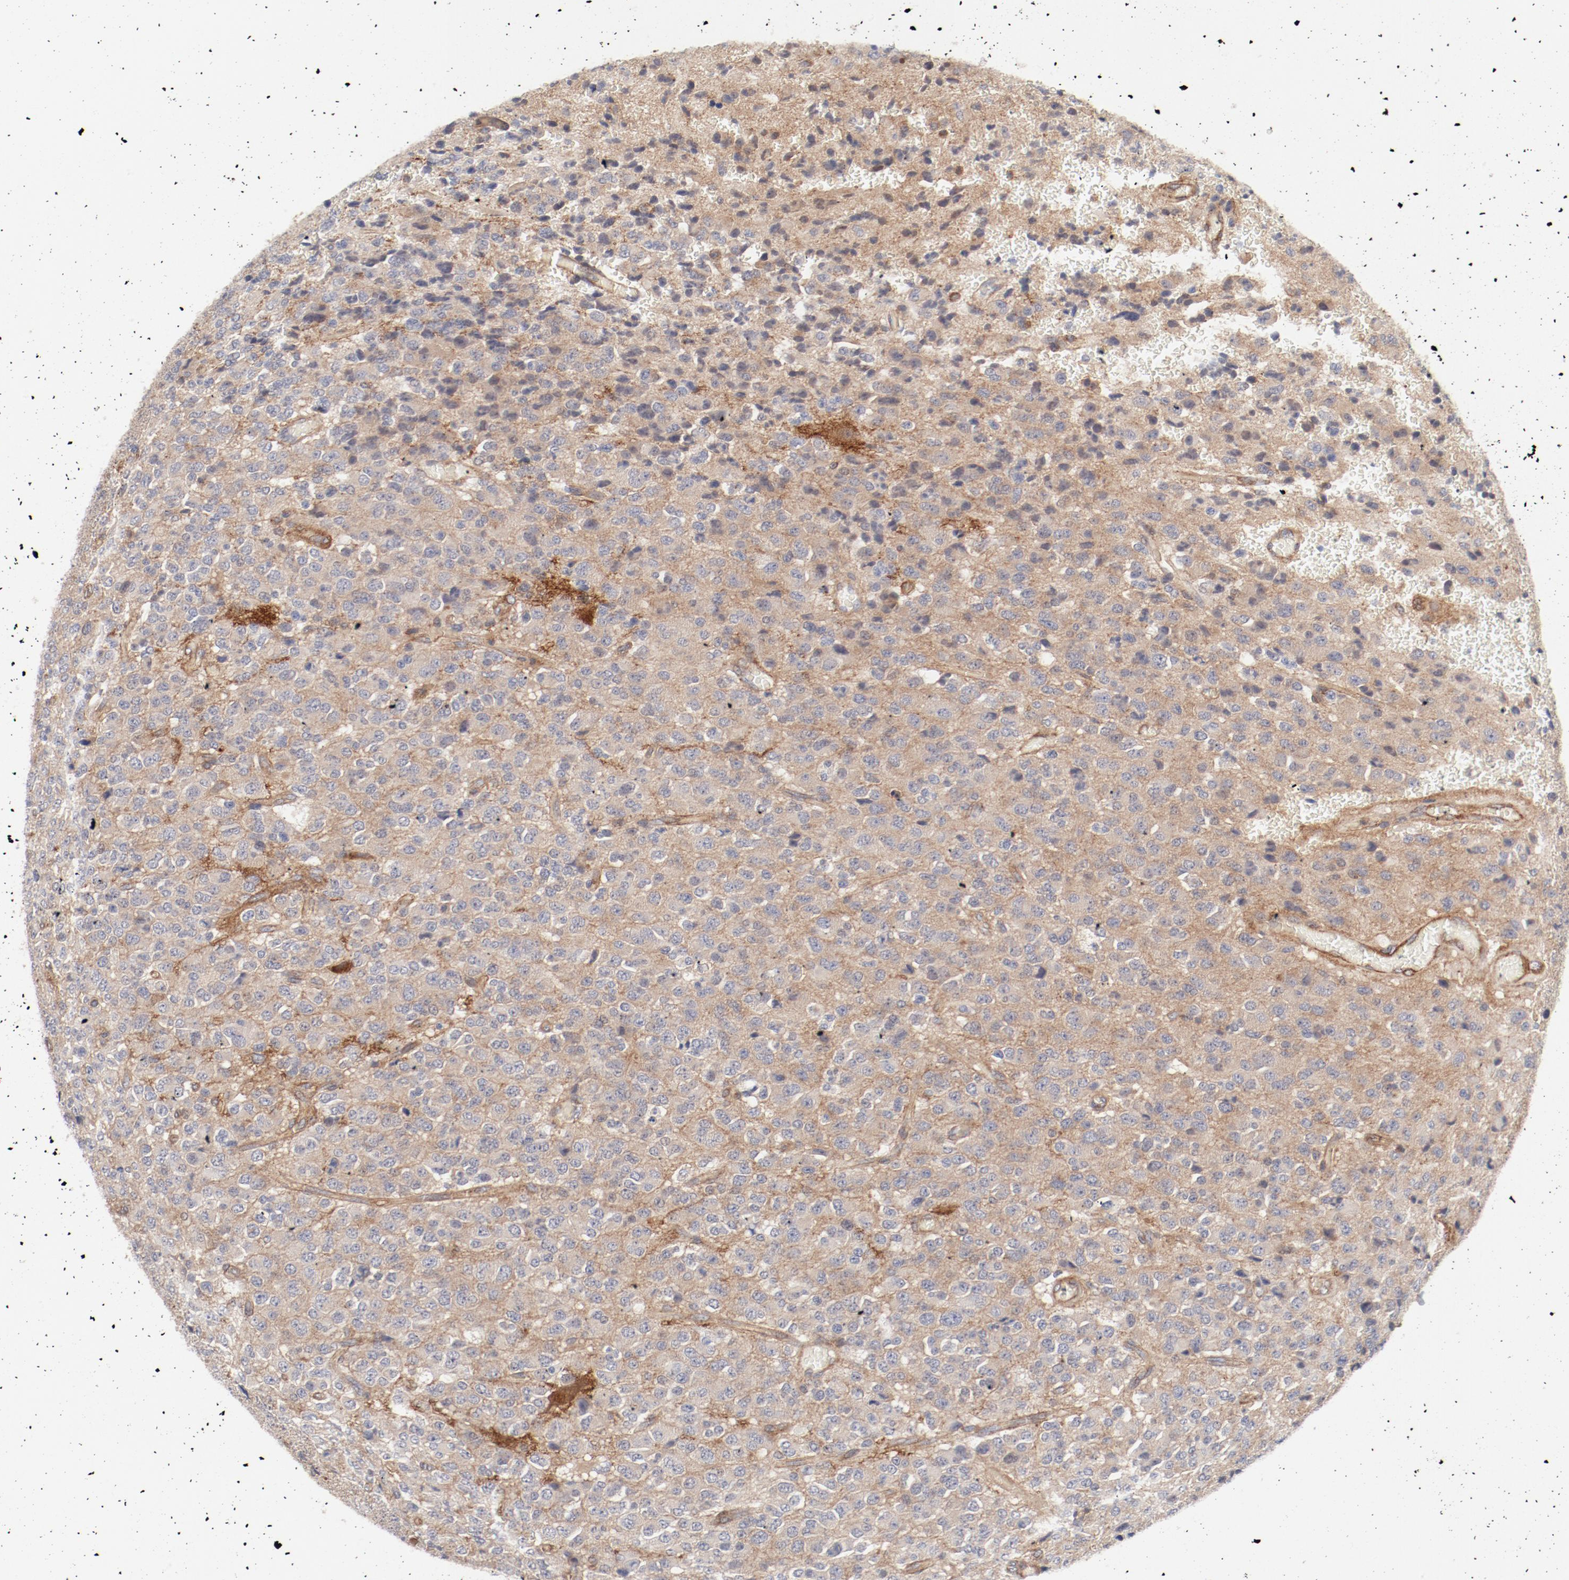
{"staining": {"intensity": "moderate", "quantity": "25%-75%", "location": "cytoplasmic/membranous"}, "tissue": "glioma", "cell_type": "Tumor cells", "image_type": "cancer", "snomed": [{"axis": "morphology", "description": "Glioma, malignant, High grade"}, {"axis": "topography", "description": "pancreas cauda"}], "caption": "Human glioma stained for a protein (brown) shows moderate cytoplasmic/membranous positive expression in about 25%-75% of tumor cells.", "gene": "AP2A1", "patient": {"sex": "male", "age": 60}}